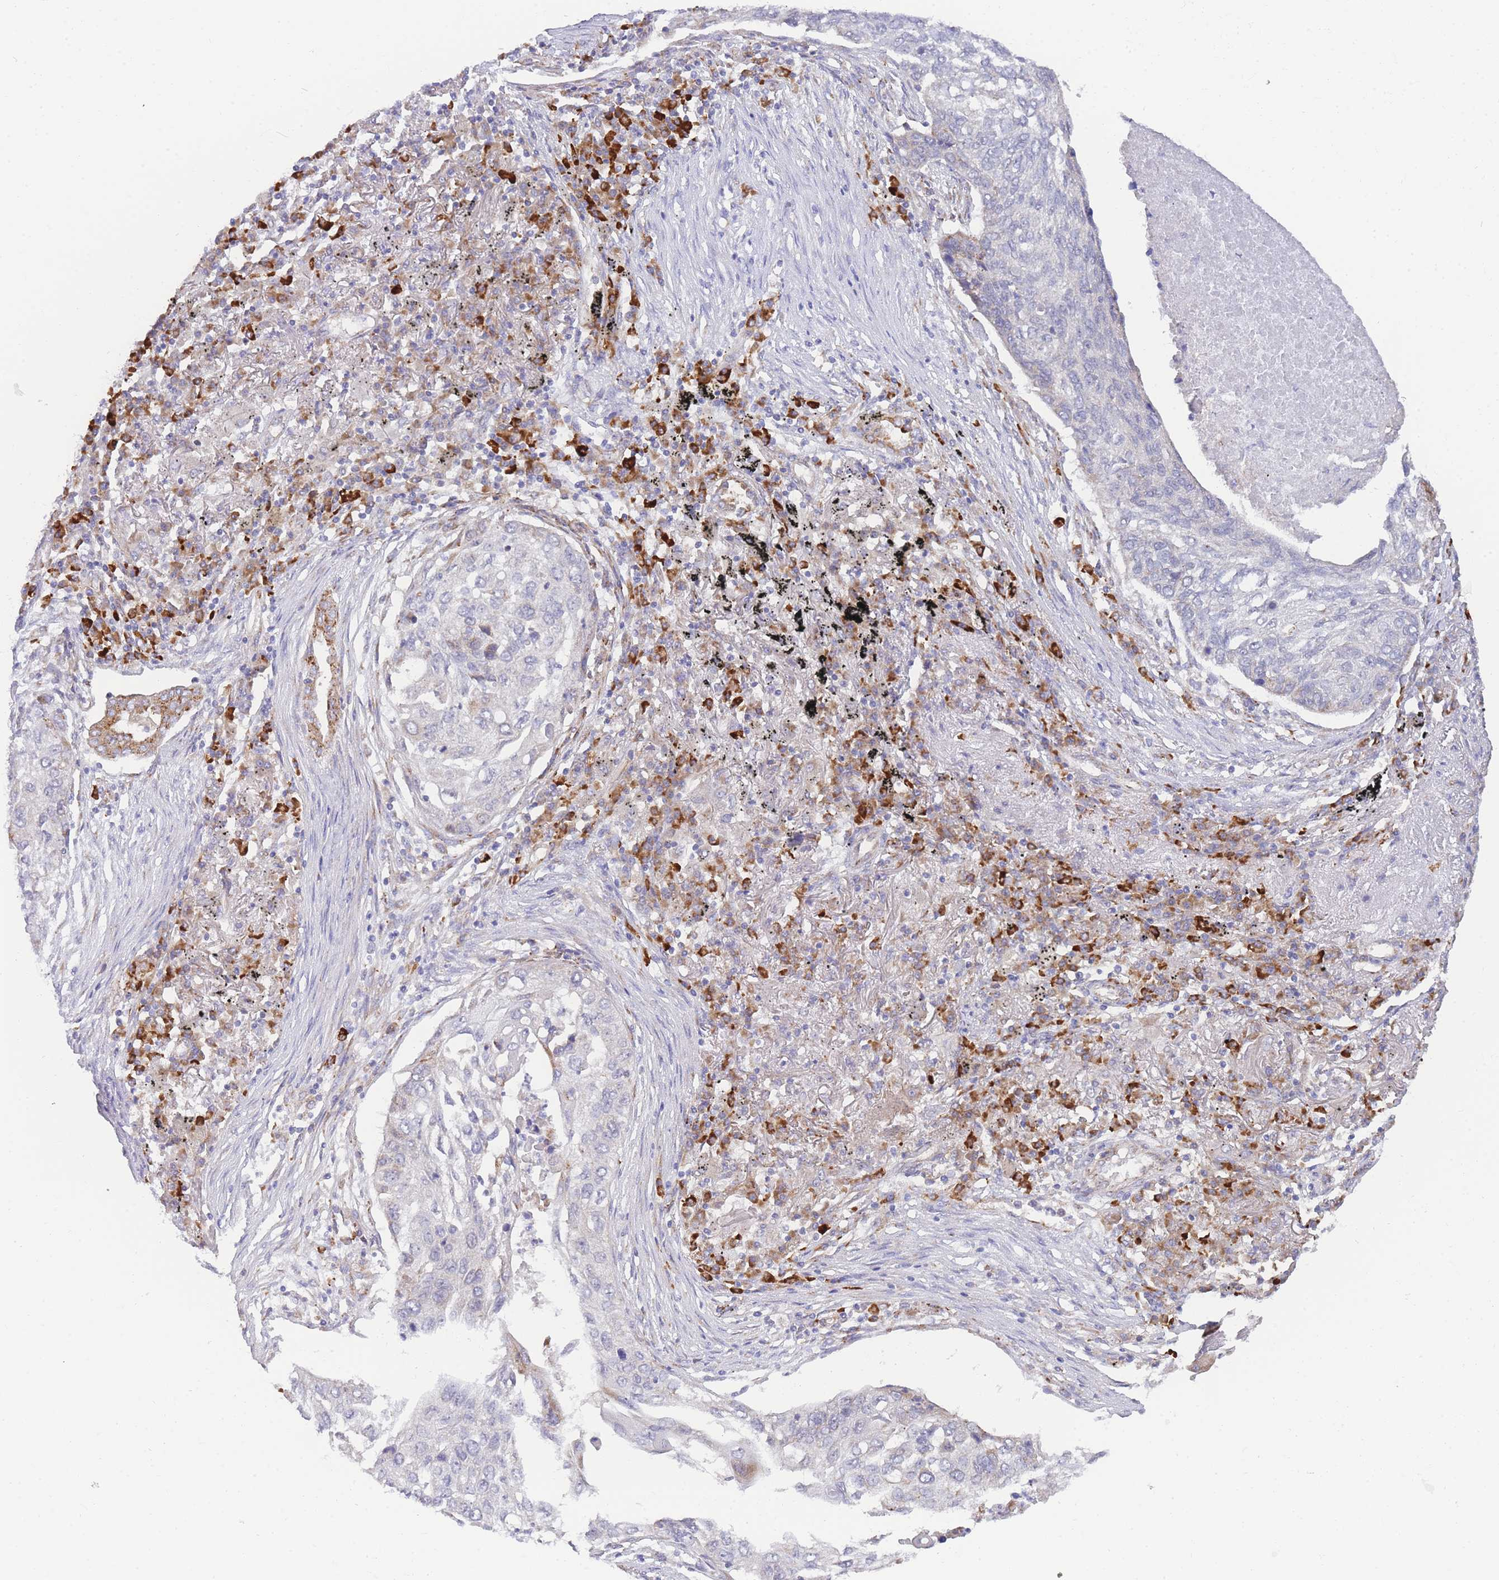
{"staining": {"intensity": "negative", "quantity": "none", "location": "none"}, "tissue": "lung cancer", "cell_type": "Tumor cells", "image_type": "cancer", "snomed": [{"axis": "morphology", "description": "Squamous cell carcinoma, NOS"}, {"axis": "topography", "description": "Lung"}], "caption": "Tumor cells show no significant positivity in lung squamous cell carcinoma.", "gene": "ZNF510", "patient": {"sex": "female", "age": 63}}